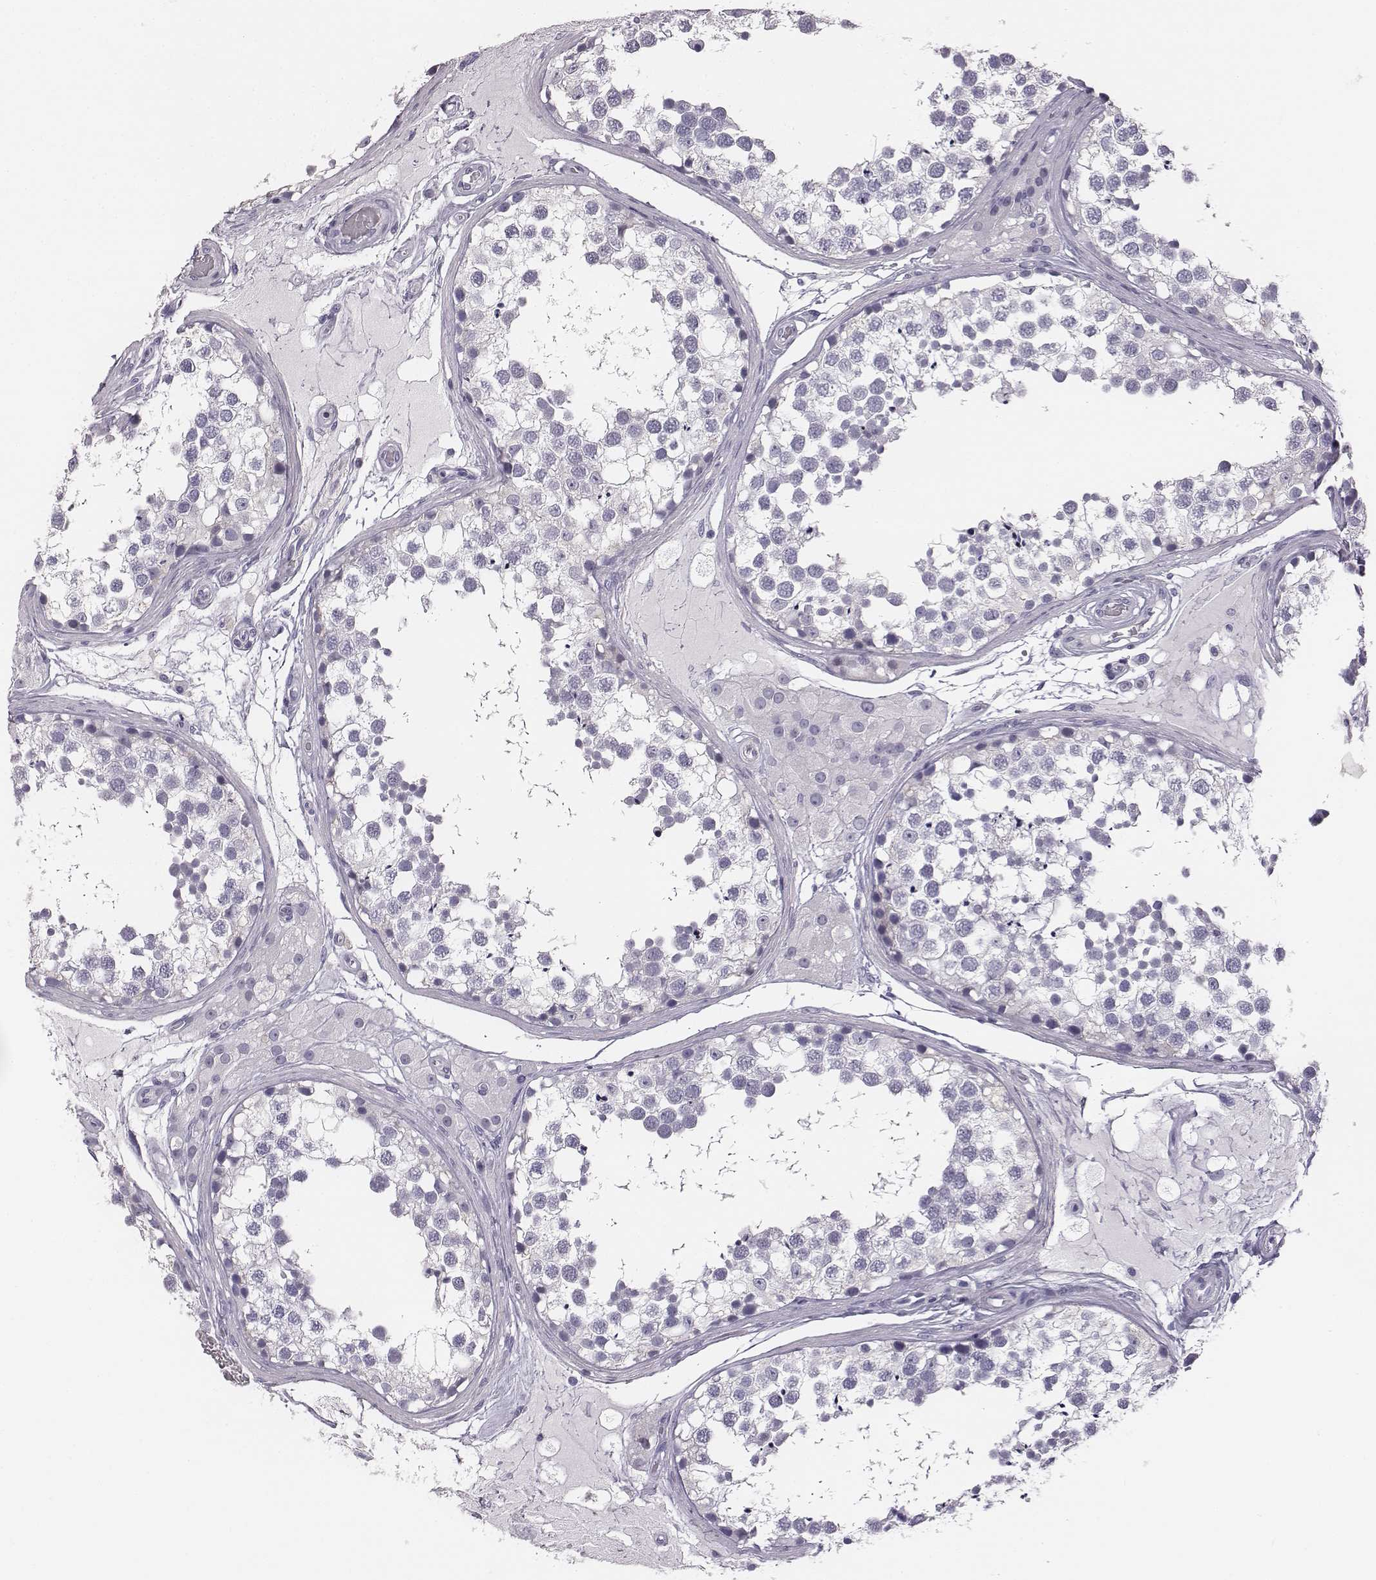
{"staining": {"intensity": "negative", "quantity": "none", "location": "none"}, "tissue": "testis", "cell_type": "Cells in seminiferous ducts", "image_type": "normal", "snomed": [{"axis": "morphology", "description": "Normal tissue, NOS"}, {"axis": "morphology", "description": "Seminoma, NOS"}, {"axis": "topography", "description": "Testis"}], "caption": "High magnification brightfield microscopy of benign testis stained with DAB (3,3'-diaminobenzidine) (brown) and counterstained with hematoxylin (blue): cells in seminiferous ducts show no significant staining.", "gene": "ADAM7", "patient": {"sex": "male", "age": 65}}